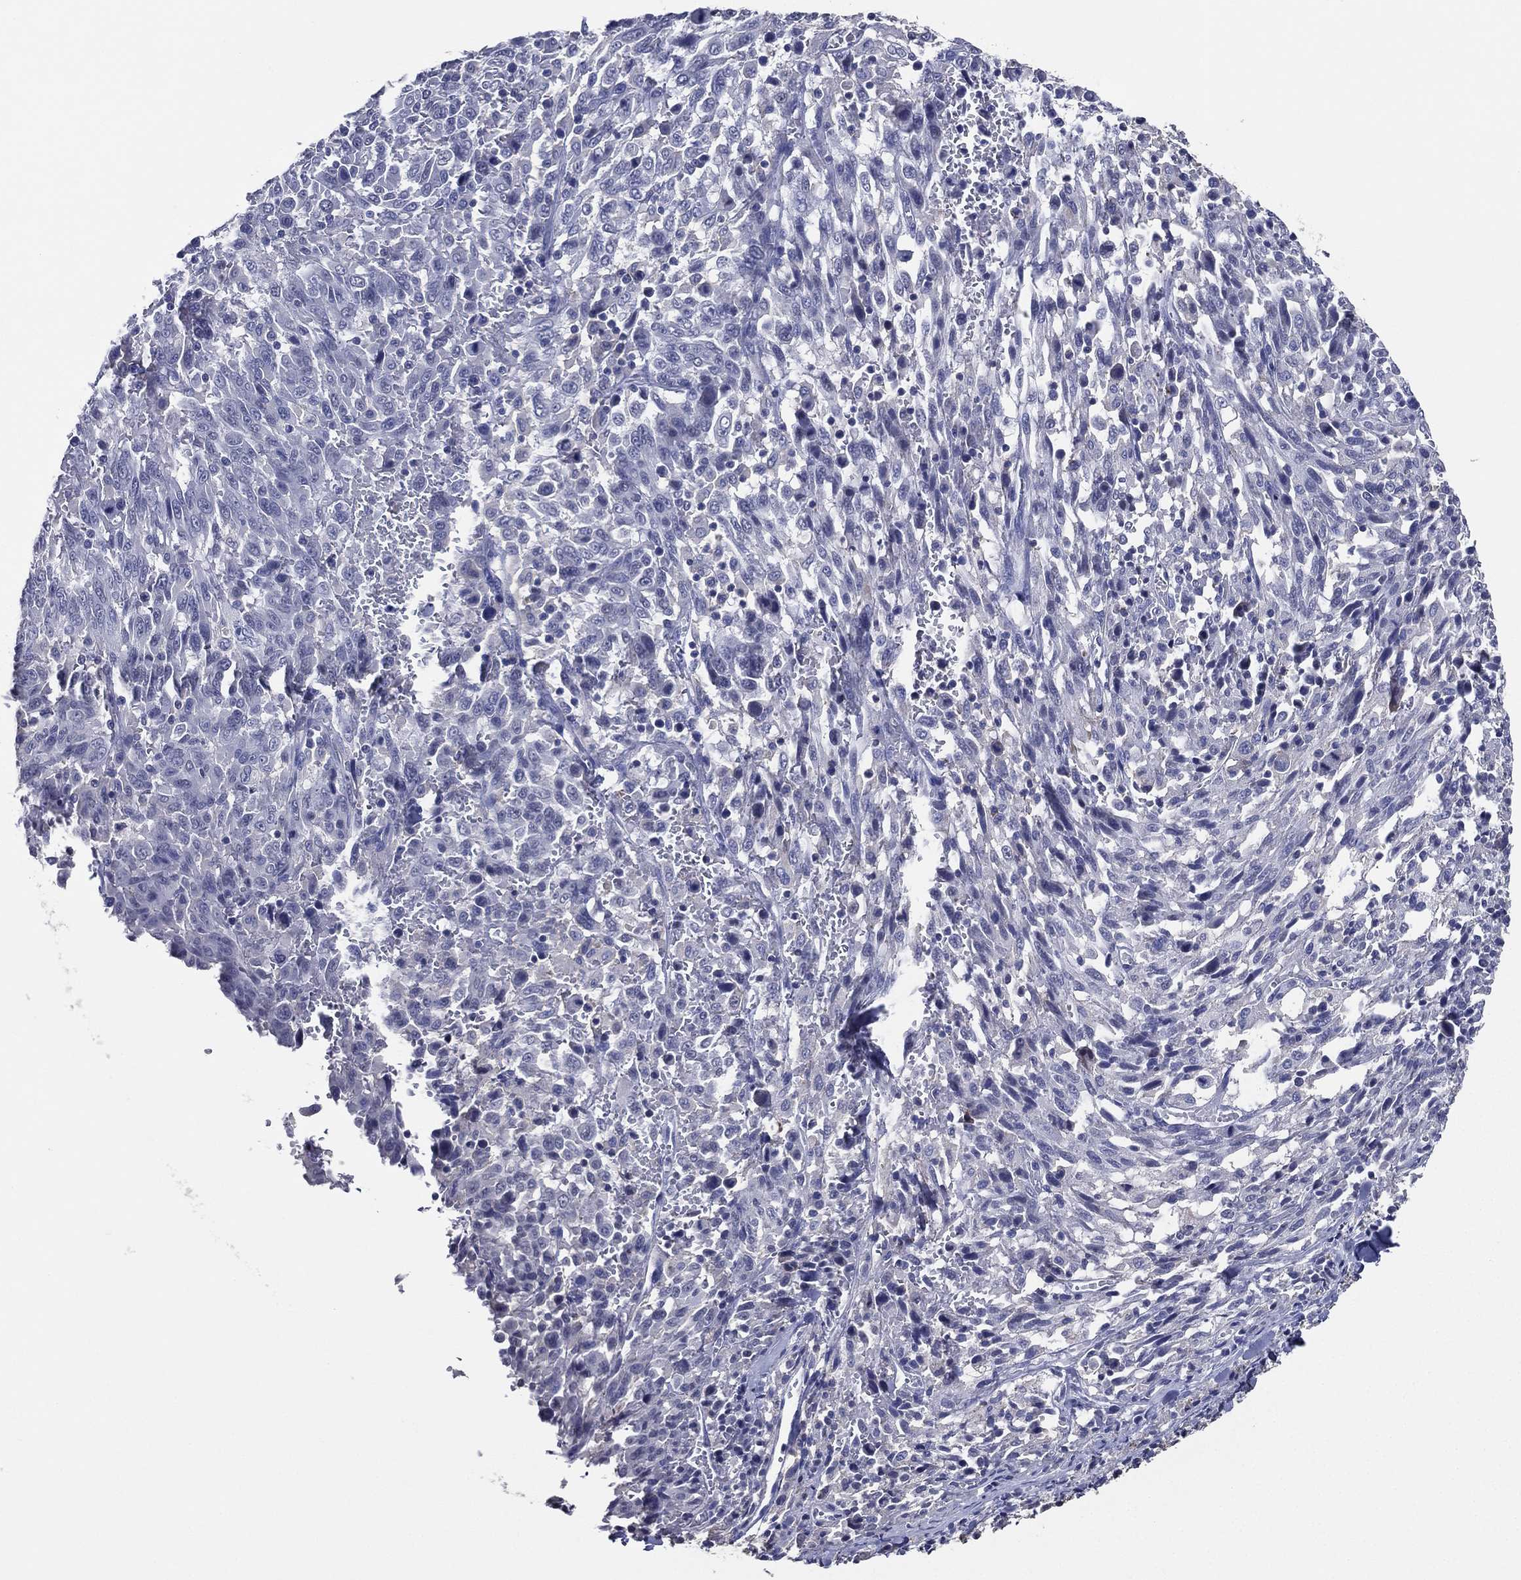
{"staining": {"intensity": "negative", "quantity": "none", "location": "none"}, "tissue": "melanoma", "cell_type": "Tumor cells", "image_type": "cancer", "snomed": [{"axis": "morphology", "description": "Malignant melanoma, NOS"}, {"axis": "topography", "description": "Skin"}], "caption": "There is no significant positivity in tumor cells of melanoma. (IHC, brightfield microscopy, high magnification).", "gene": "TFAP2A", "patient": {"sex": "female", "age": 91}}